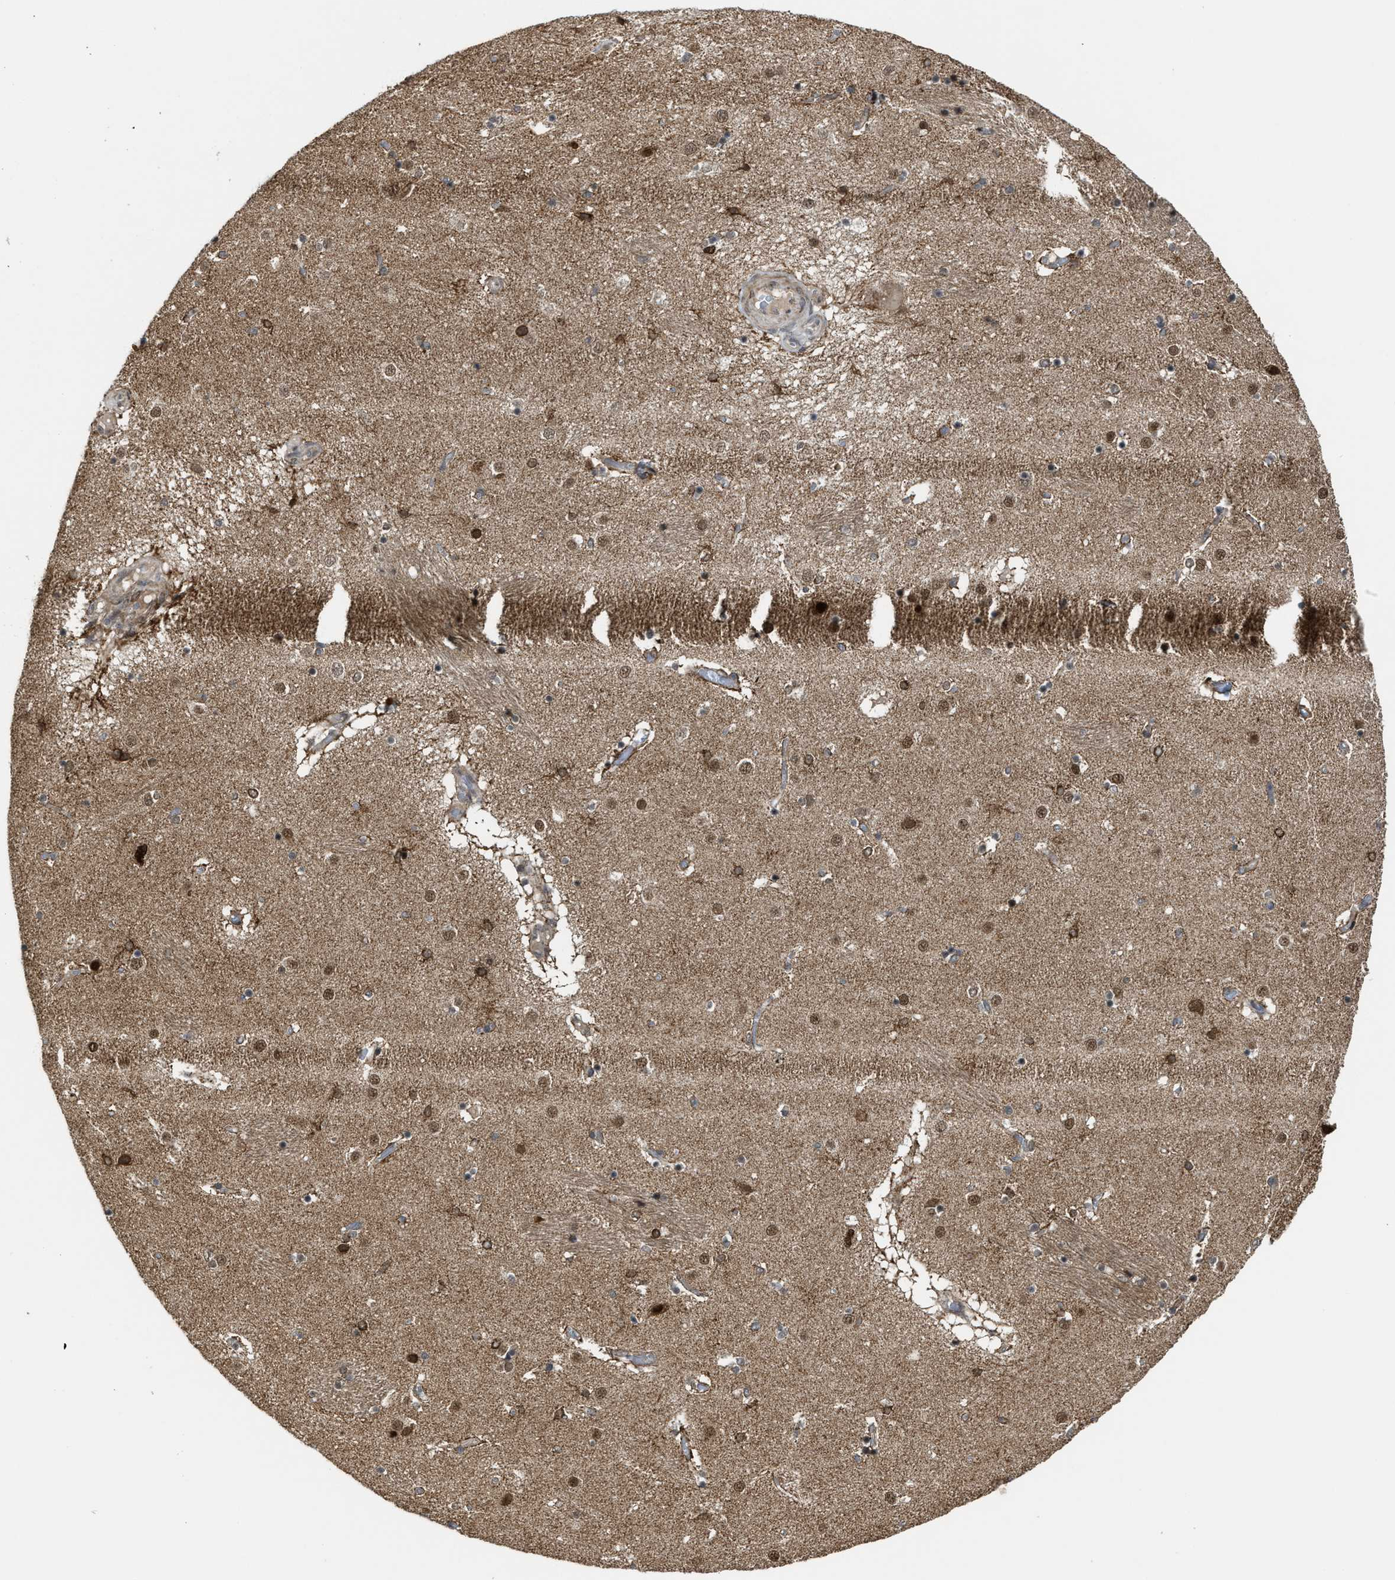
{"staining": {"intensity": "weak", "quantity": ">75%", "location": "nuclear"}, "tissue": "caudate", "cell_type": "Glial cells", "image_type": "normal", "snomed": [{"axis": "morphology", "description": "Normal tissue, NOS"}, {"axis": "topography", "description": "Lateral ventricle wall"}], "caption": "Caudate stained with DAB immunohistochemistry (IHC) demonstrates low levels of weak nuclear expression in approximately >75% of glial cells.", "gene": "ZNF250", "patient": {"sex": "male", "age": 70}}